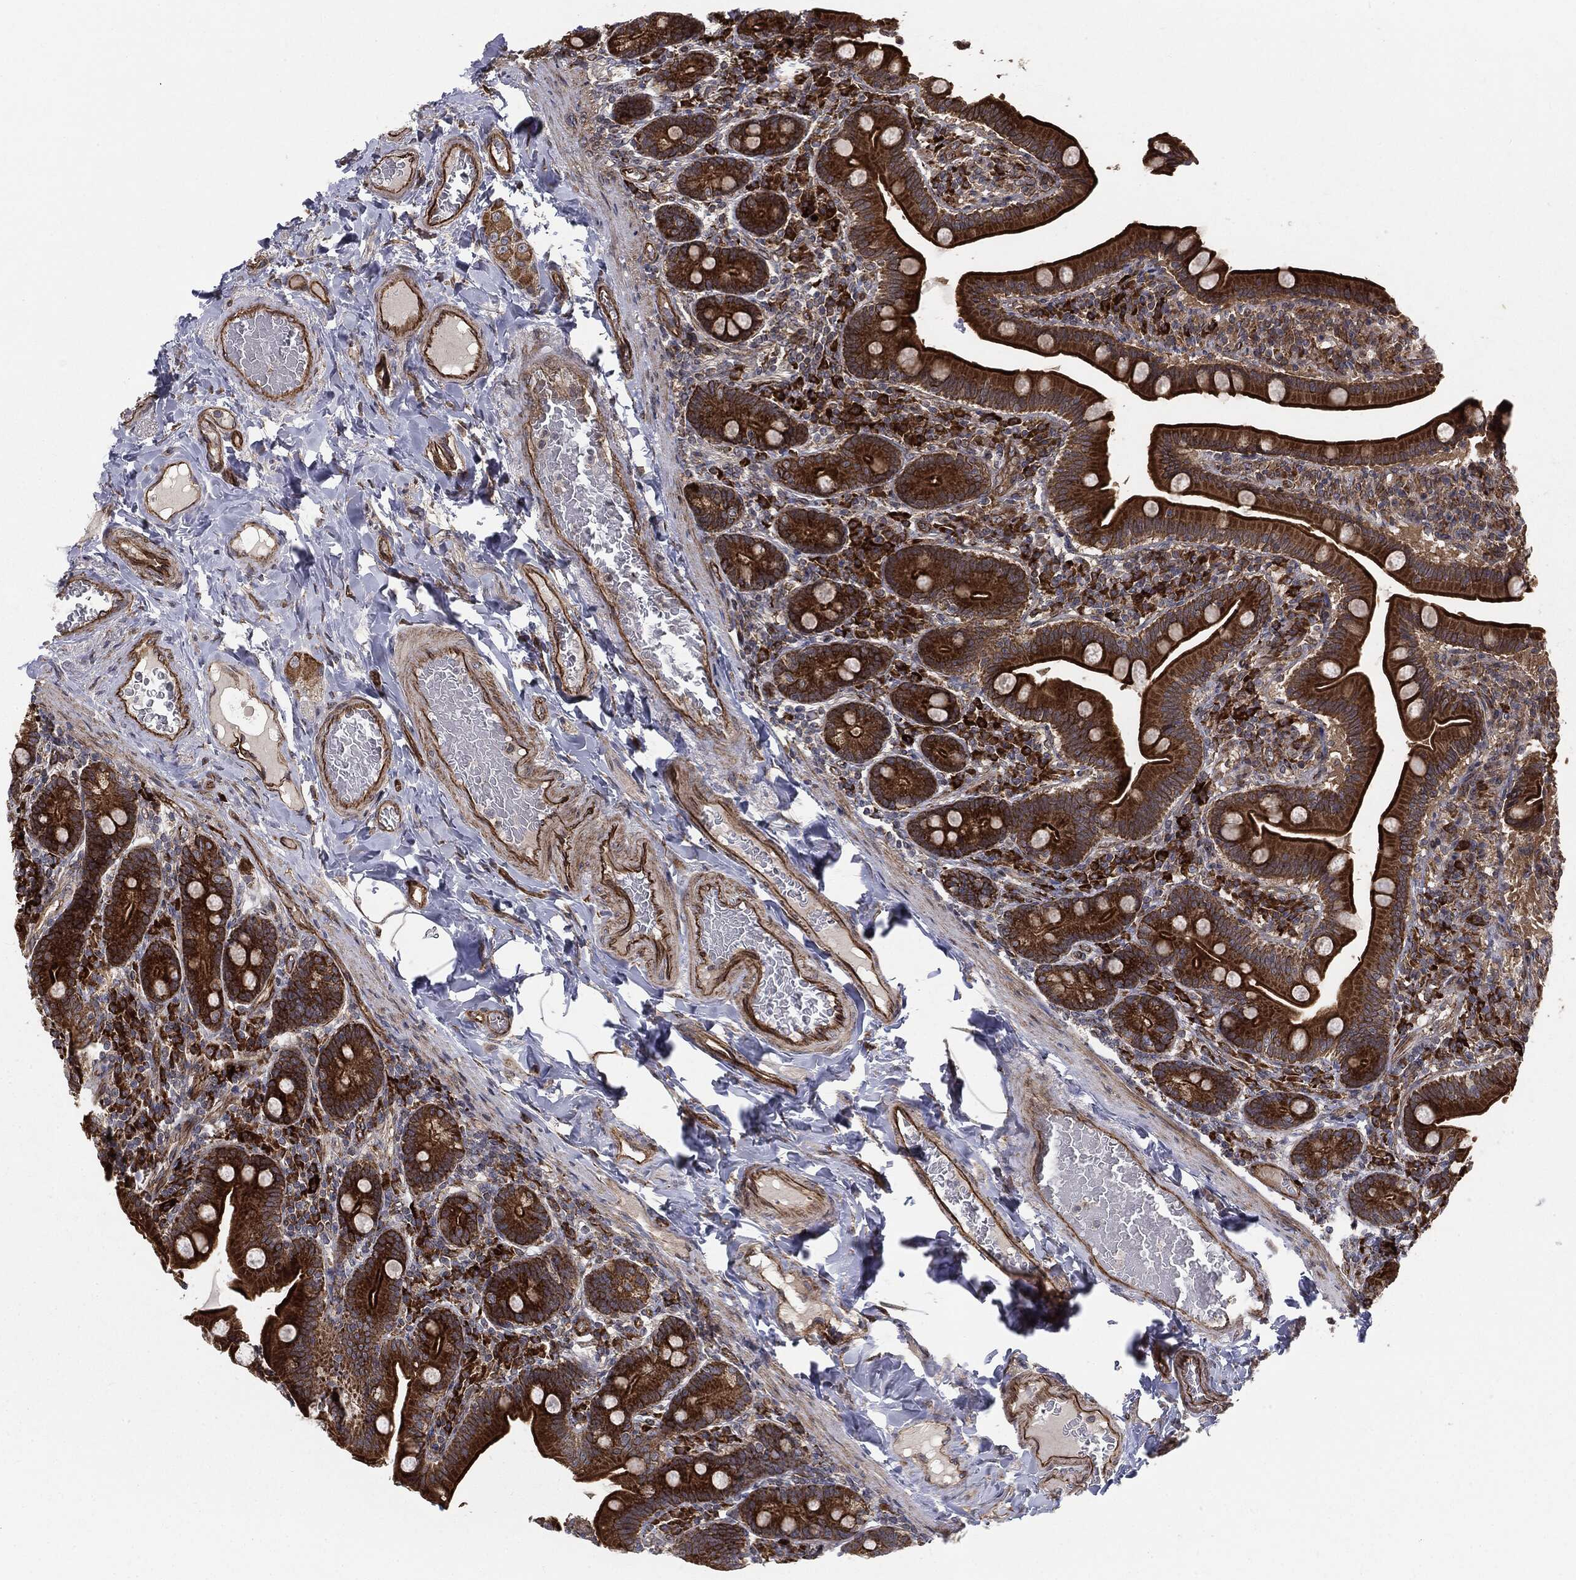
{"staining": {"intensity": "strong", "quantity": ">75%", "location": "cytoplasmic/membranous"}, "tissue": "small intestine", "cell_type": "Glandular cells", "image_type": "normal", "snomed": [{"axis": "morphology", "description": "Normal tissue, NOS"}, {"axis": "topography", "description": "Small intestine"}], "caption": "An immunohistochemistry (IHC) micrograph of normal tissue is shown. Protein staining in brown shows strong cytoplasmic/membranous positivity in small intestine within glandular cells. Nuclei are stained in blue.", "gene": "CYLD", "patient": {"sex": "male", "age": 66}}